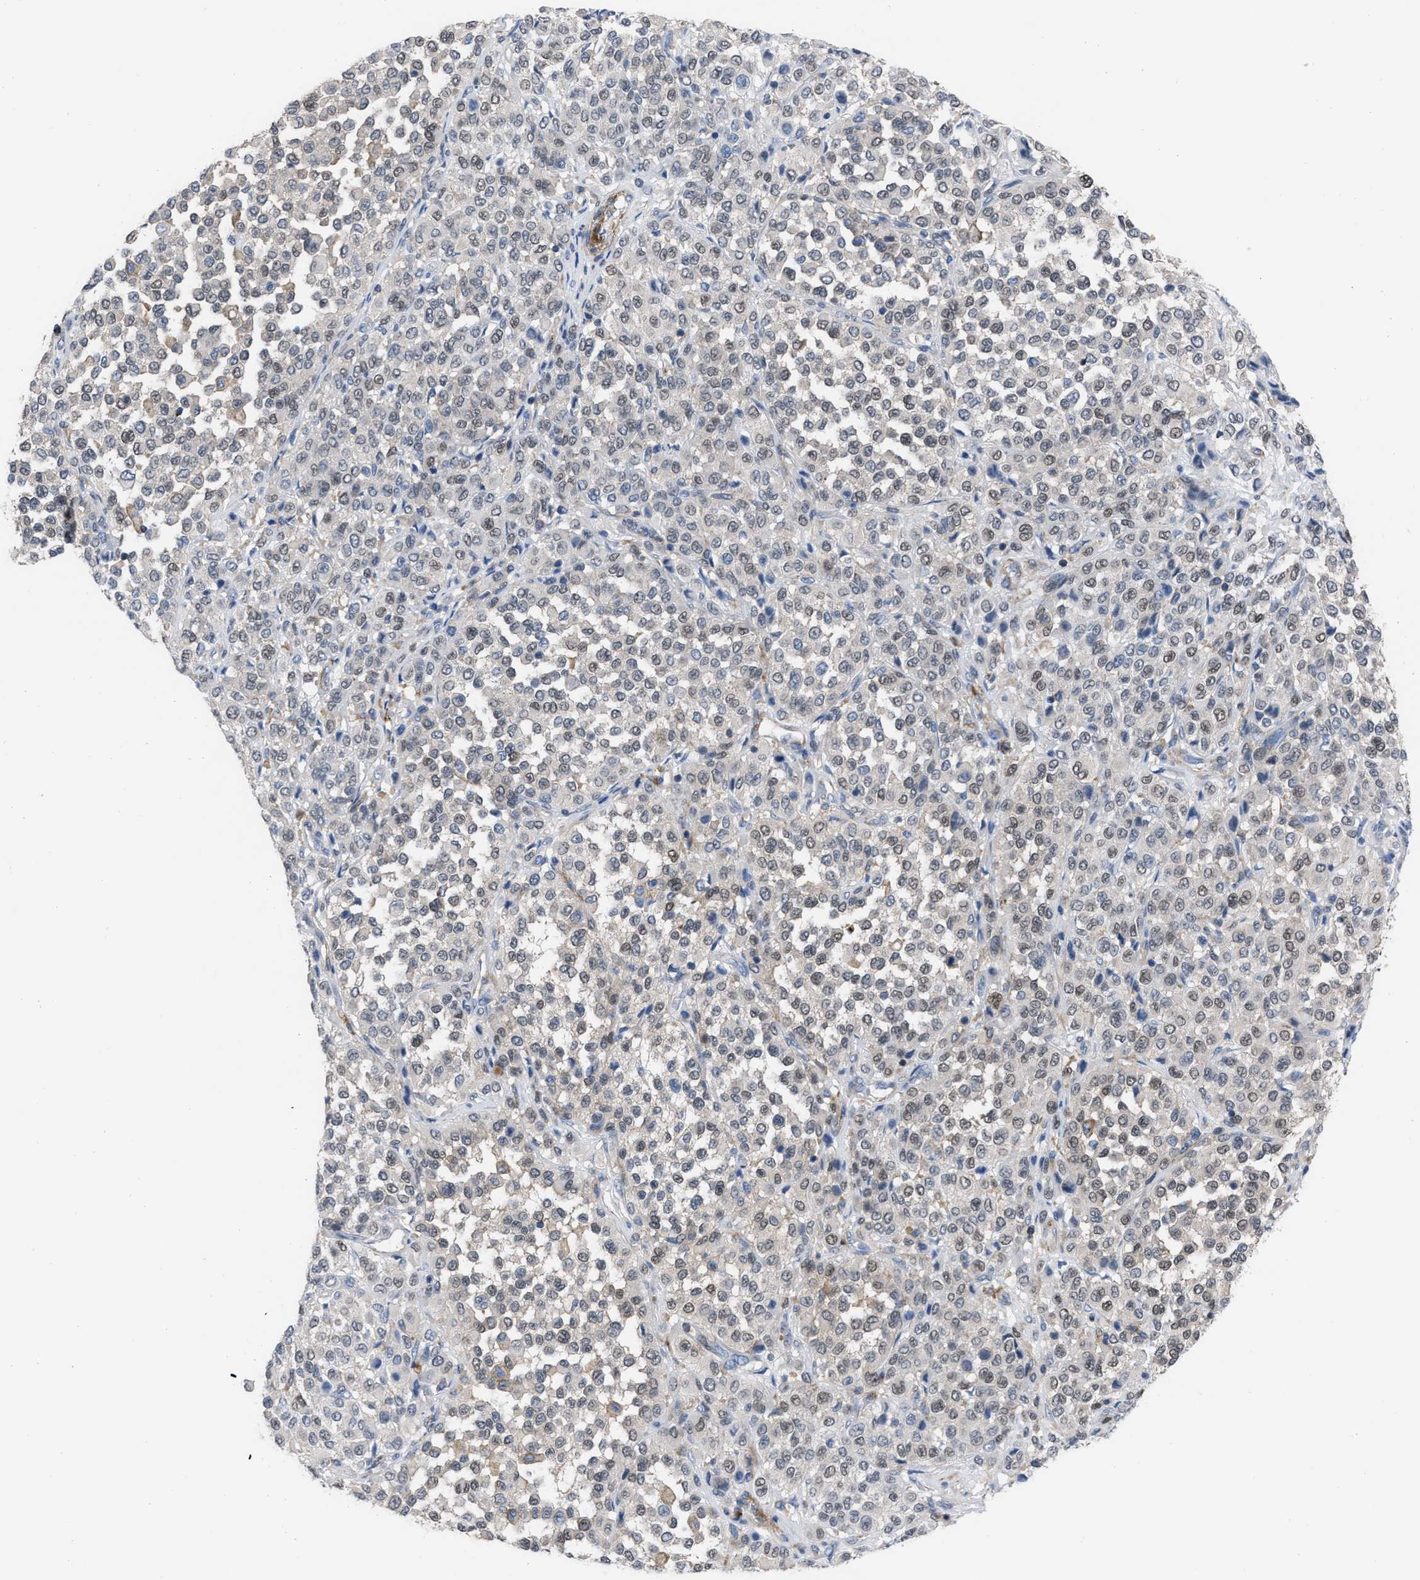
{"staining": {"intensity": "moderate", "quantity": "25%-75%", "location": "nuclear"}, "tissue": "melanoma", "cell_type": "Tumor cells", "image_type": "cancer", "snomed": [{"axis": "morphology", "description": "Malignant melanoma, Metastatic site"}, {"axis": "topography", "description": "Pancreas"}], "caption": "Brown immunohistochemical staining in melanoma reveals moderate nuclear staining in approximately 25%-75% of tumor cells.", "gene": "PRMT2", "patient": {"sex": "female", "age": 30}}